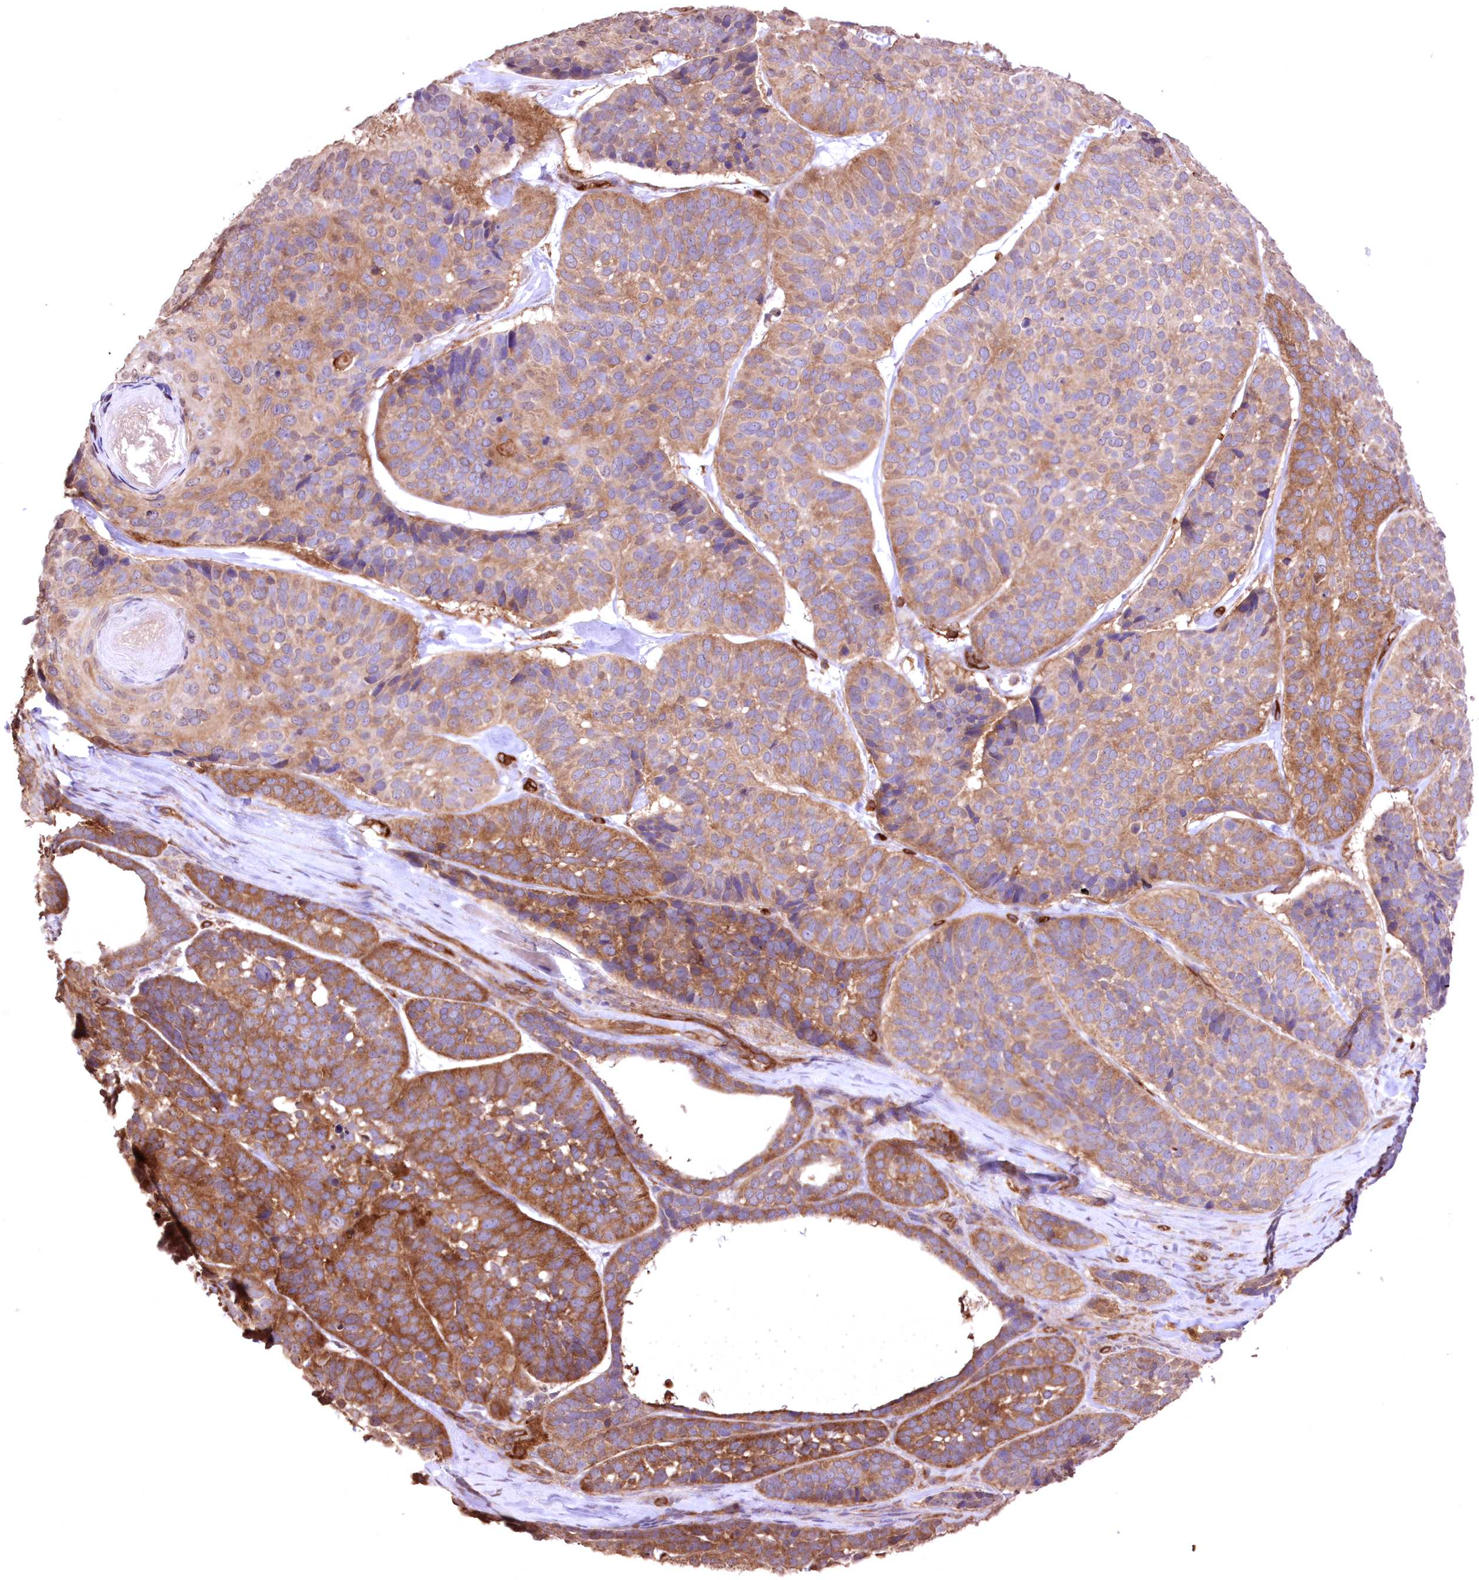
{"staining": {"intensity": "moderate", "quantity": ">75%", "location": "cytoplasmic/membranous"}, "tissue": "skin cancer", "cell_type": "Tumor cells", "image_type": "cancer", "snomed": [{"axis": "morphology", "description": "Basal cell carcinoma"}, {"axis": "topography", "description": "Skin"}], "caption": "Protein expression analysis of skin cancer demonstrates moderate cytoplasmic/membranous staining in approximately >75% of tumor cells. The staining is performed using DAB brown chromogen to label protein expression. The nuclei are counter-stained blue using hematoxylin.", "gene": "FCHO2", "patient": {"sex": "male", "age": 62}}